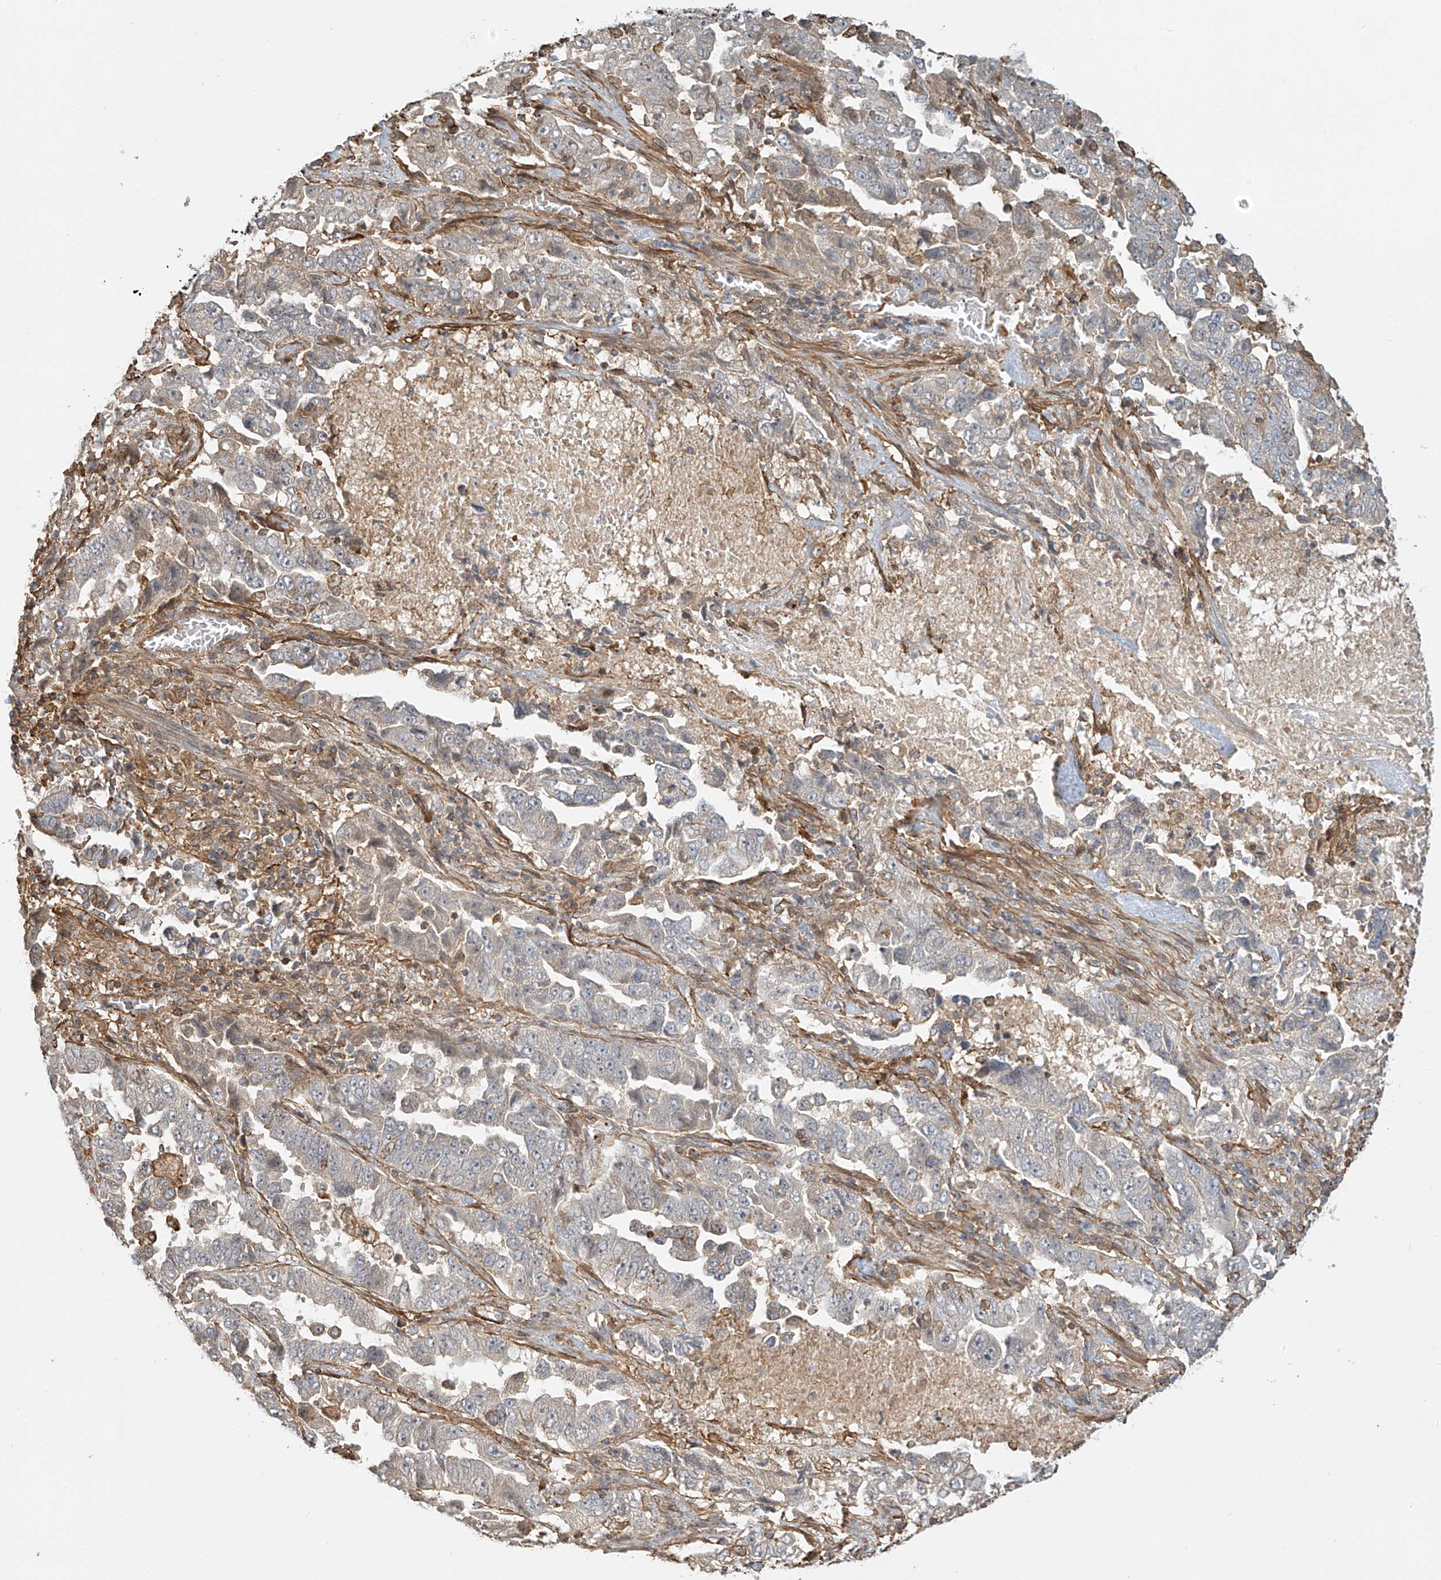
{"staining": {"intensity": "negative", "quantity": "none", "location": "none"}, "tissue": "lung cancer", "cell_type": "Tumor cells", "image_type": "cancer", "snomed": [{"axis": "morphology", "description": "Adenocarcinoma, NOS"}, {"axis": "topography", "description": "Lung"}], "caption": "A micrograph of human lung cancer (adenocarcinoma) is negative for staining in tumor cells. The staining was performed using DAB to visualize the protein expression in brown, while the nuclei were stained in blue with hematoxylin (Magnification: 20x).", "gene": "CSMD3", "patient": {"sex": "female", "age": 51}}